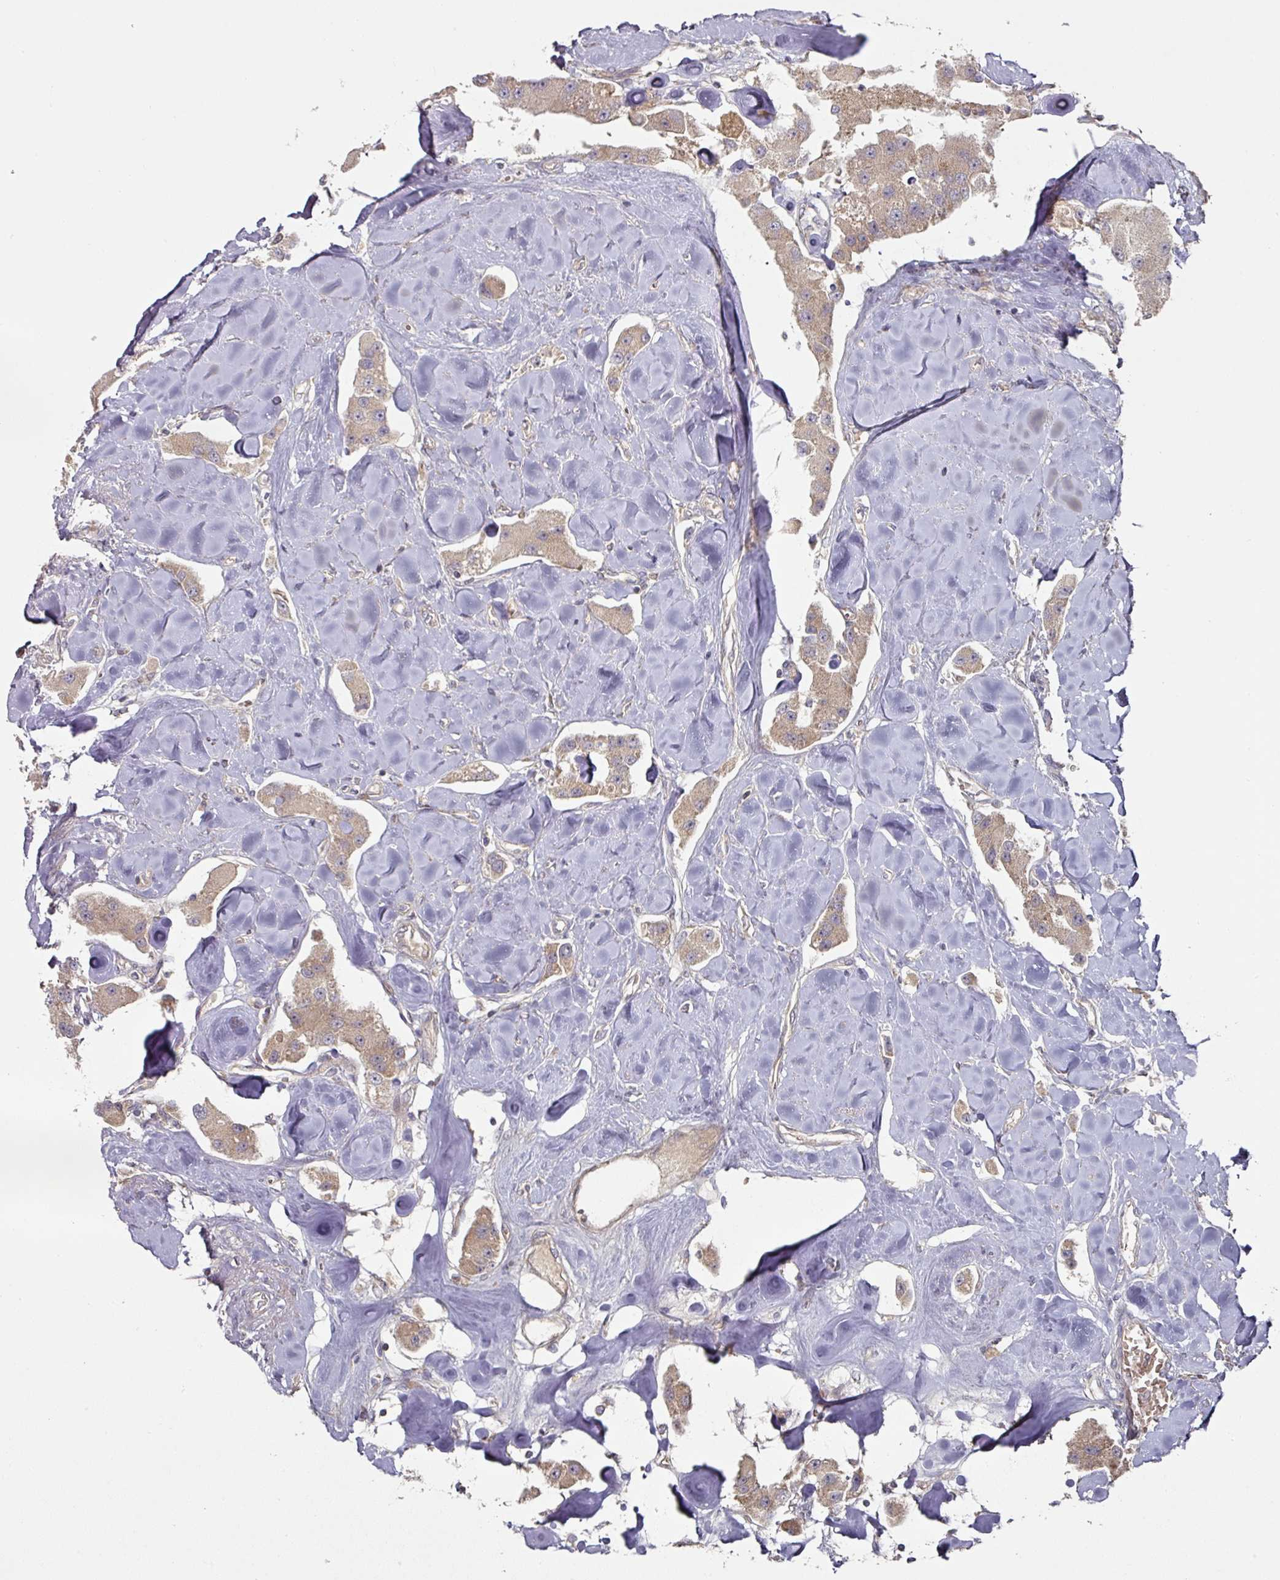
{"staining": {"intensity": "moderate", "quantity": ">75%", "location": "cytoplasmic/membranous"}, "tissue": "carcinoid", "cell_type": "Tumor cells", "image_type": "cancer", "snomed": [{"axis": "morphology", "description": "Carcinoid, malignant, NOS"}, {"axis": "topography", "description": "Pancreas"}], "caption": "Tumor cells show medium levels of moderate cytoplasmic/membranous positivity in approximately >75% of cells in malignant carcinoid.", "gene": "DNAJC7", "patient": {"sex": "male", "age": 41}}